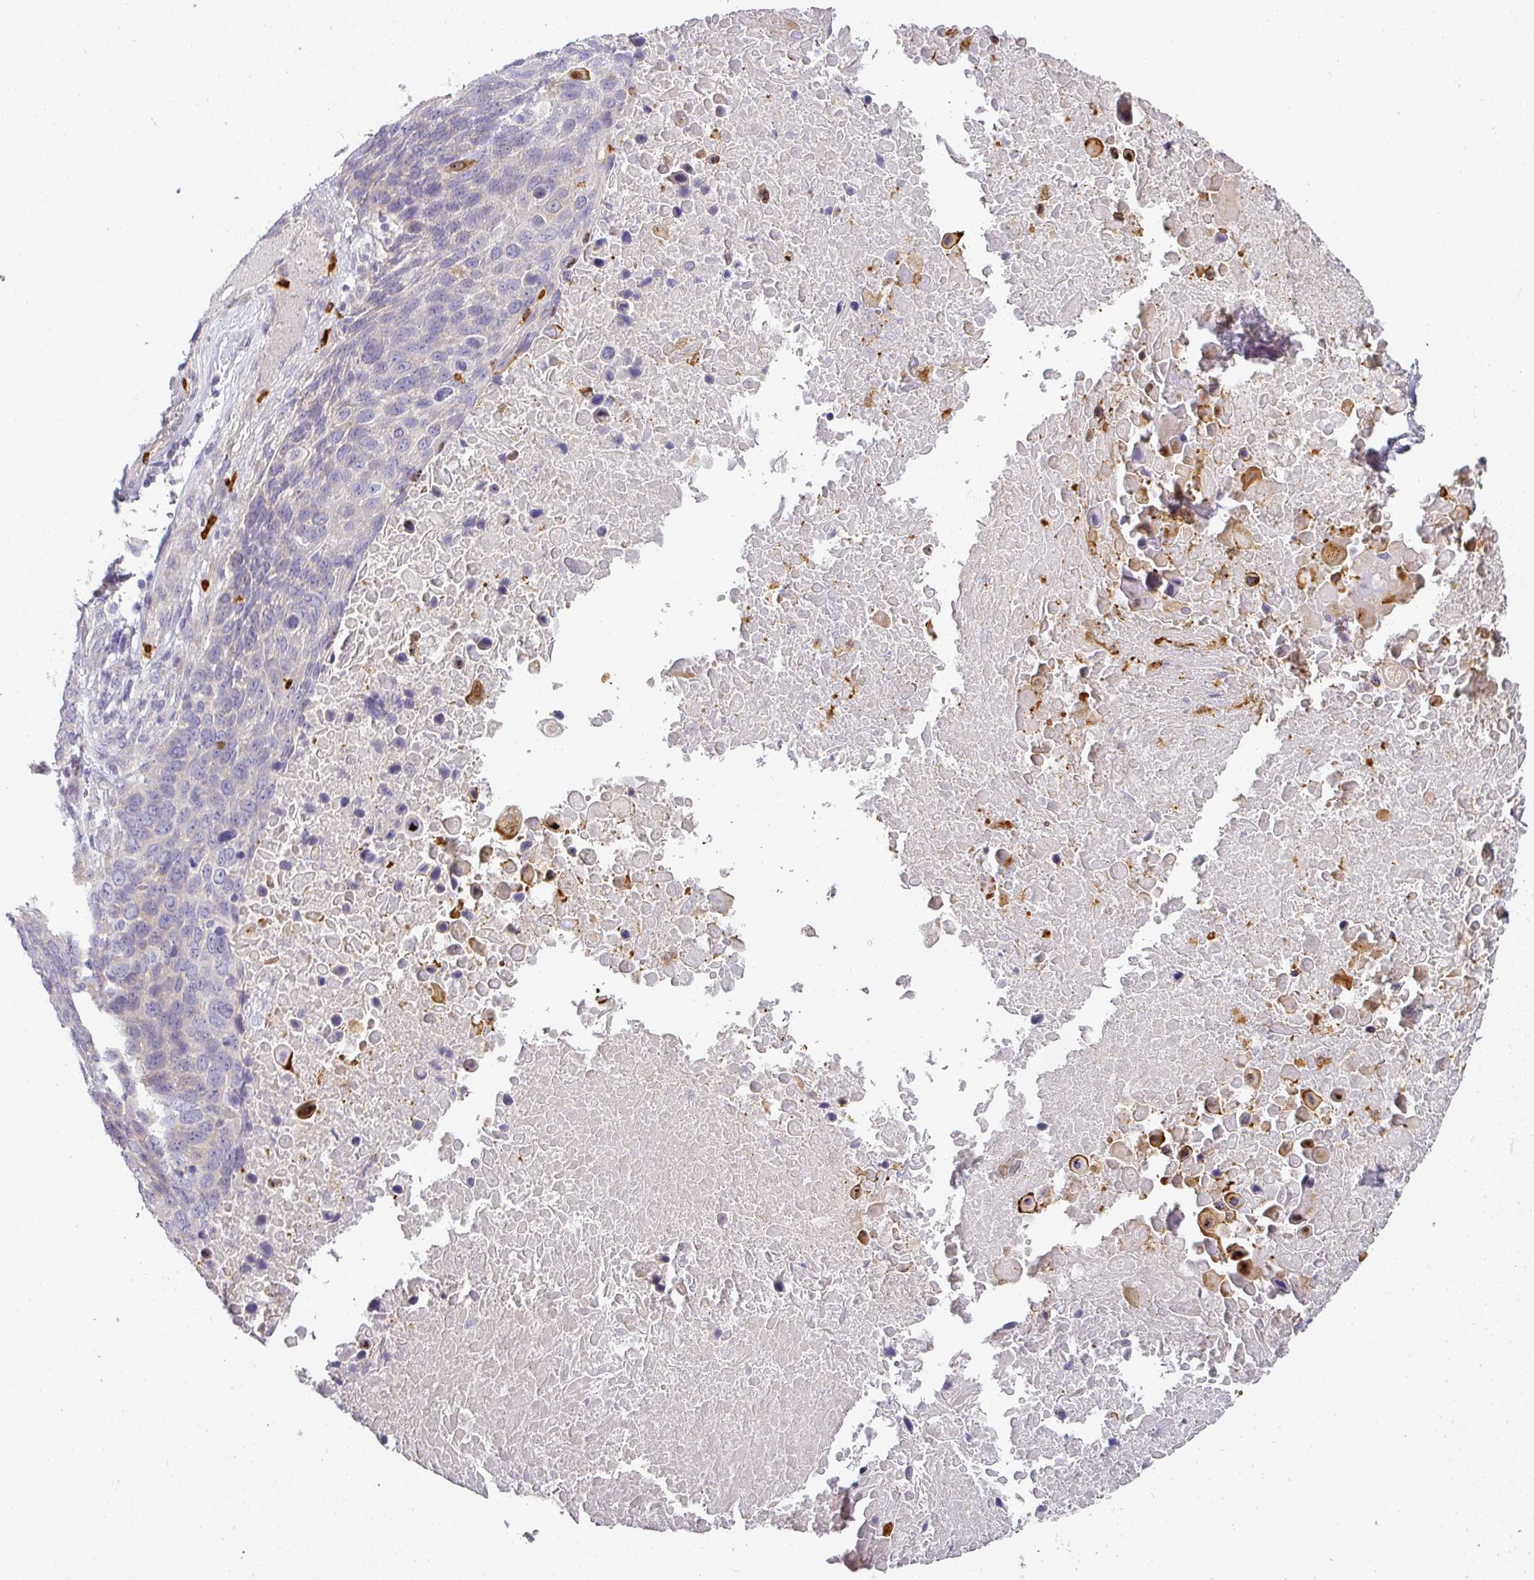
{"staining": {"intensity": "negative", "quantity": "none", "location": "none"}, "tissue": "lung cancer", "cell_type": "Tumor cells", "image_type": "cancer", "snomed": [{"axis": "morphology", "description": "Normal tissue, NOS"}, {"axis": "morphology", "description": "Squamous cell carcinoma, NOS"}, {"axis": "topography", "description": "Lymph node"}, {"axis": "topography", "description": "Lung"}], "caption": "This is a micrograph of immunohistochemistry staining of lung squamous cell carcinoma, which shows no expression in tumor cells. (DAB IHC with hematoxylin counter stain).", "gene": "HHEX", "patient": {"sex": "male", "age": 66}}